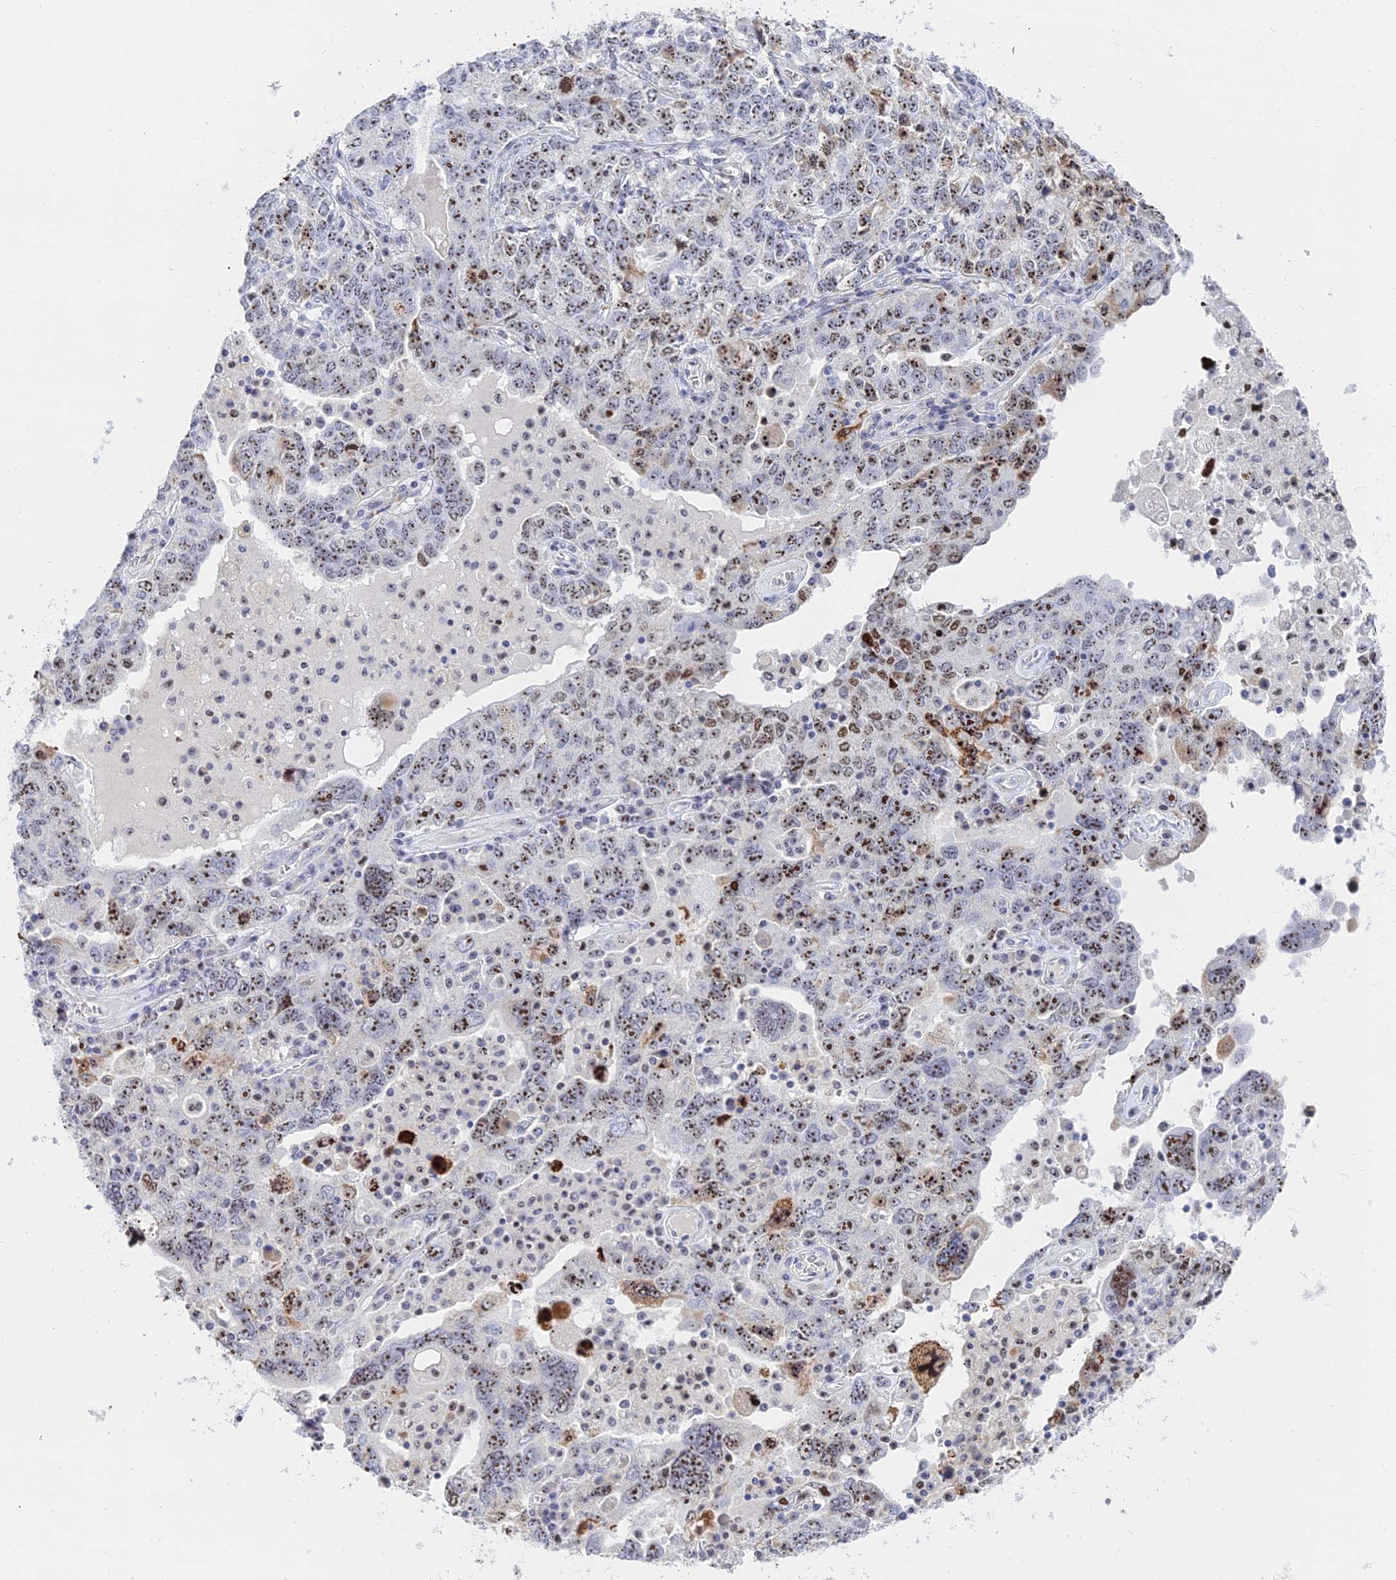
{"staining": {"intensity": "strong", "quantity": "25%-75%", "location": "nuclear"}, "tissue": "ovarian cancer", "cell_type": "Tumor cells", "image_type": "cancer", "snomed": [{"axis": "morphology", "description": "Carcinoma, endometroid"}, {"axis": "topography", "description": "Ovary"}], "caption": "Ovarian cancer stained with DAB immunohistochemistry (IHC) demonstrates high levels of strong nuclear expression in approximately 25%-75% of tumor cells. The staining is performed using DAB (3,3'-diaminobenzidine) brown chromogen to label protein expression. The nuclei are counter-stained blue using hematoxylin.", "gene": "RSL1D1", "patient": {"sex": "female", "age": 62}}